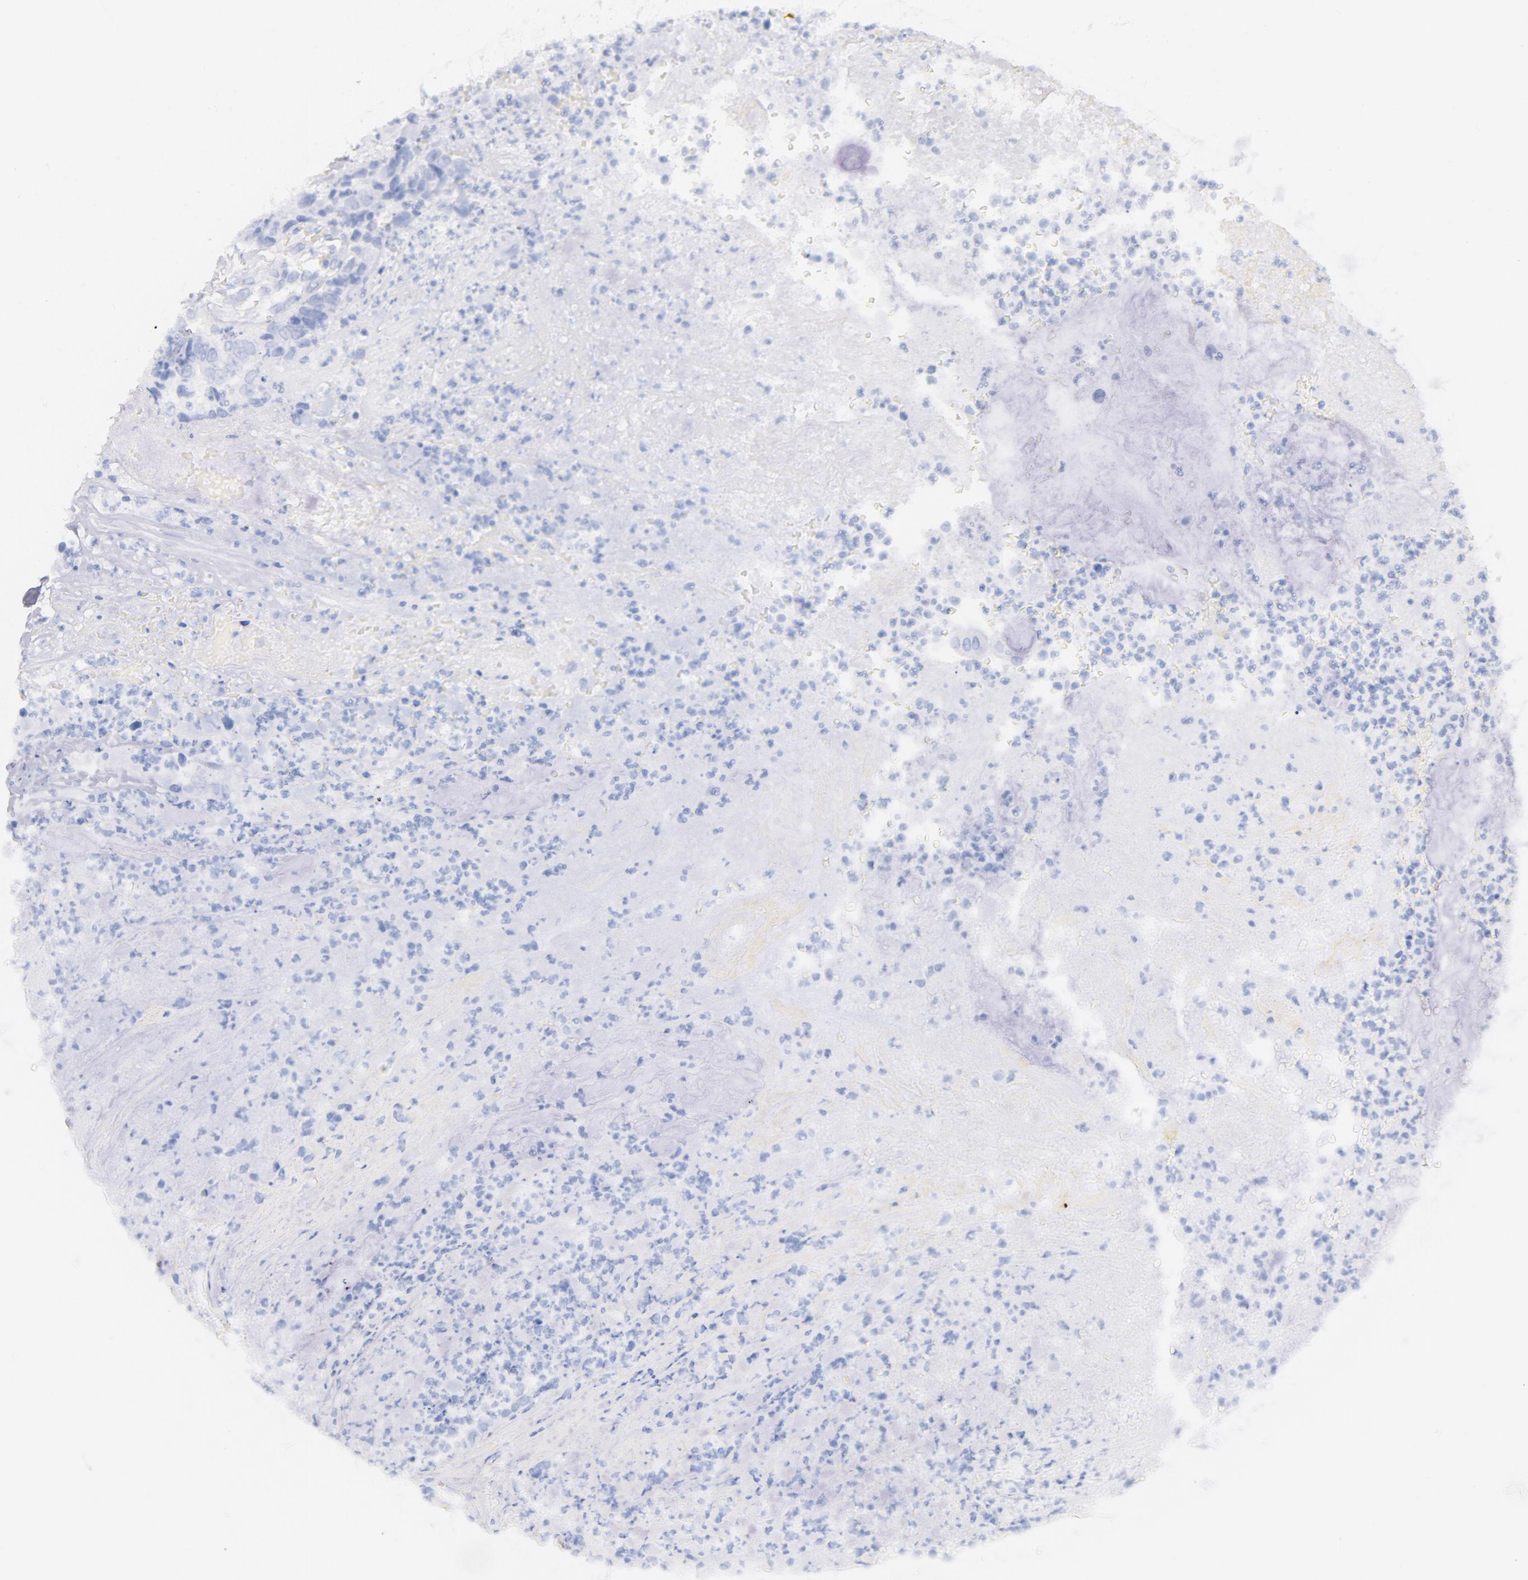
{"staining": {"intensity": "negative", "quantity": "none", "location": "none"}, "tissue": "colorectal cancer", "cell_type": "Tumor cells", "image_type": "cancer", "snomed": [{"axis": "morphology", "description": "Adenocarcinoma, NOS"}, {"axis": "topography", "description": "Rectum"}], "caption": "Immunohistochemistry (IHC) micrograph of neoplastic tissue: colorectal adenocarcinoma stained with DAB (3,3'-diaminobenzidine) displays no significant protein positivity in tumor cells.", "gene": "CD44", "patient": {"sex": "female", "age": 65}}